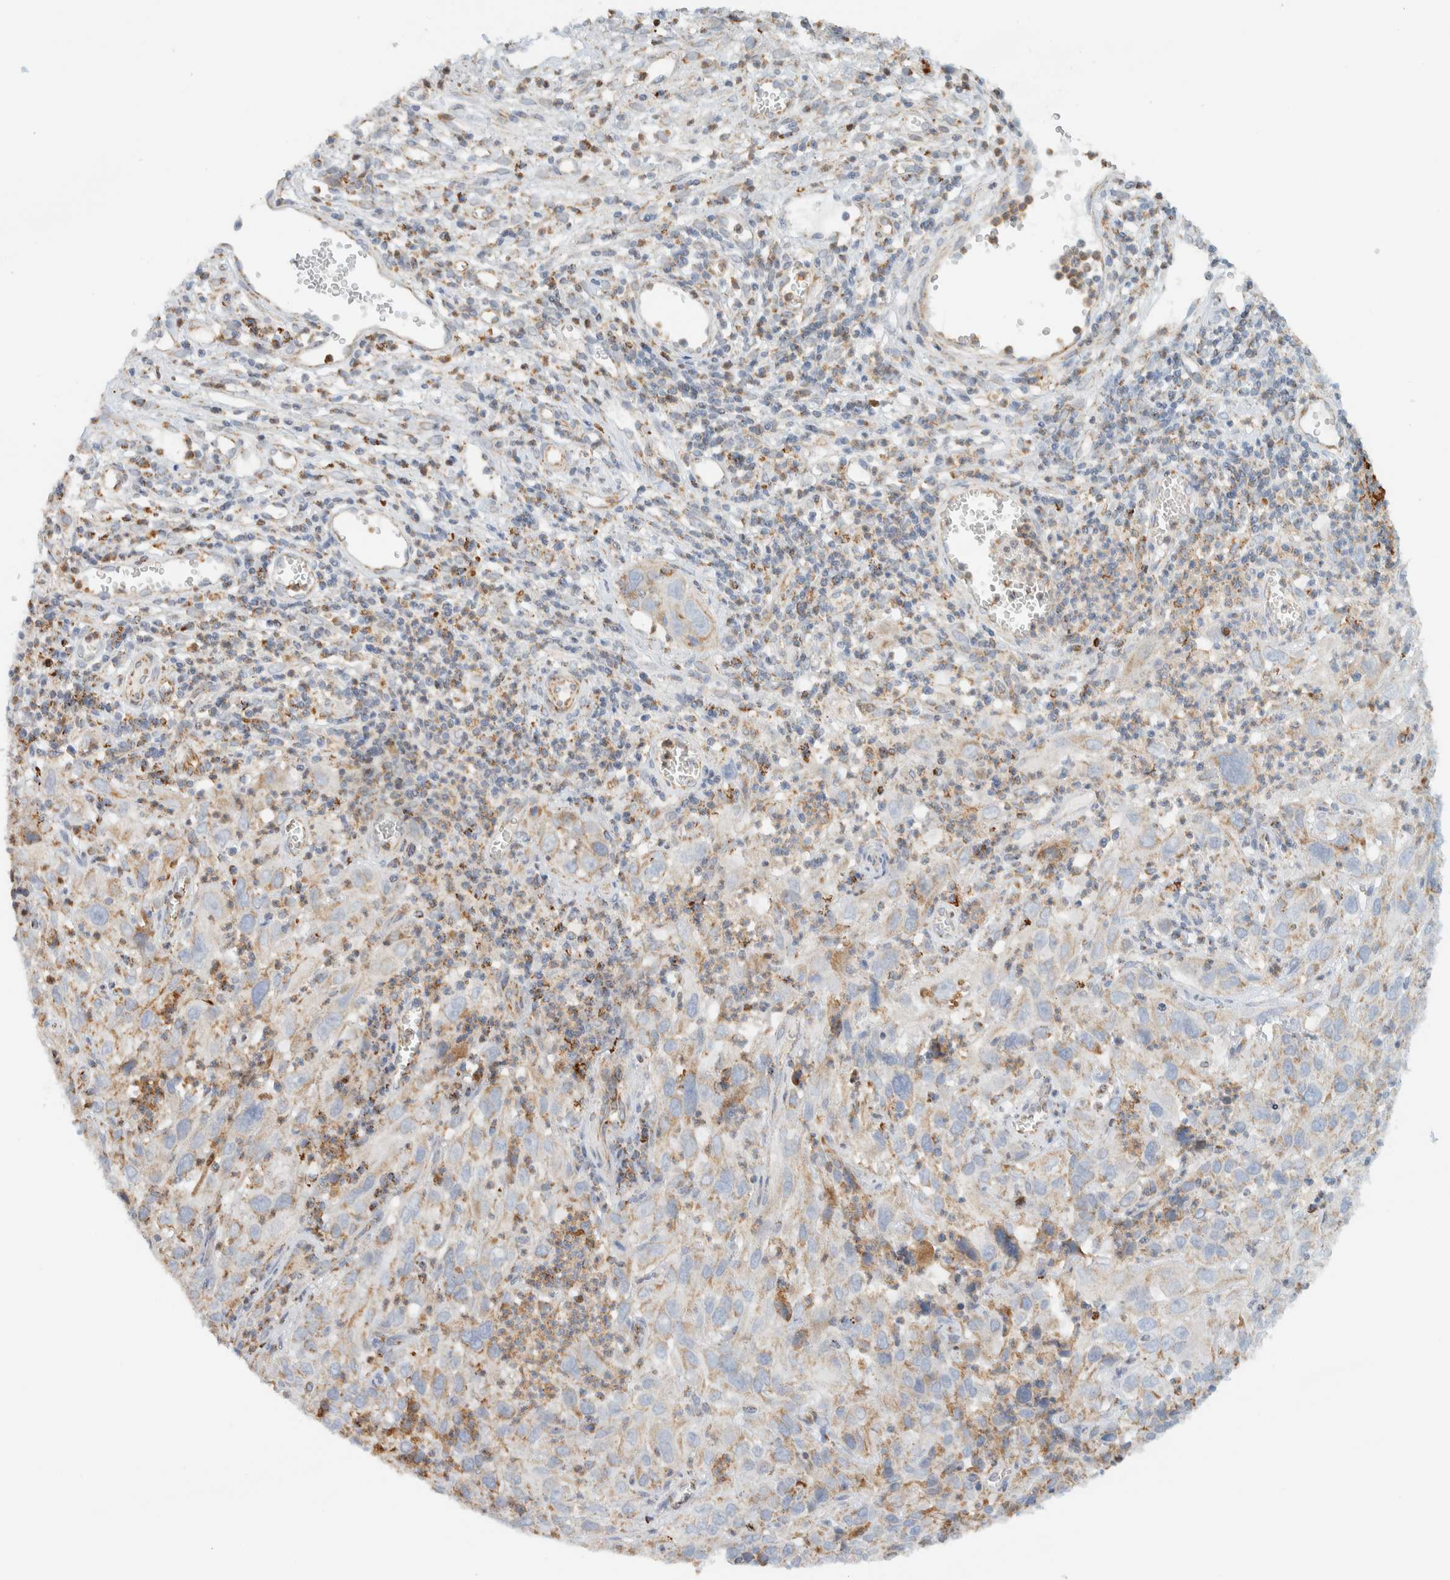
{"staining": {"intensity": "weak", "quantity": "25%-75%", "location": "cytoplasmic/membranous"}, "tissue": "cervical cancer", "cell_type": "Tumor cells", "image_type": "cancer", "snomed": [{"axis": "morphology", "description": "Squamous cell carcinoma, NOS"}, {"axis": "topography", "description": "Cervix"}], "caption": "Immunohistochemical staining of cervical squamous cell carcinoma shows weak cytoplasmic/membranous protein expression in approximately 25%-75% of tumor cells.", "gene": "KIFAP3", "patient": {"sex": "female", "age": 32}}